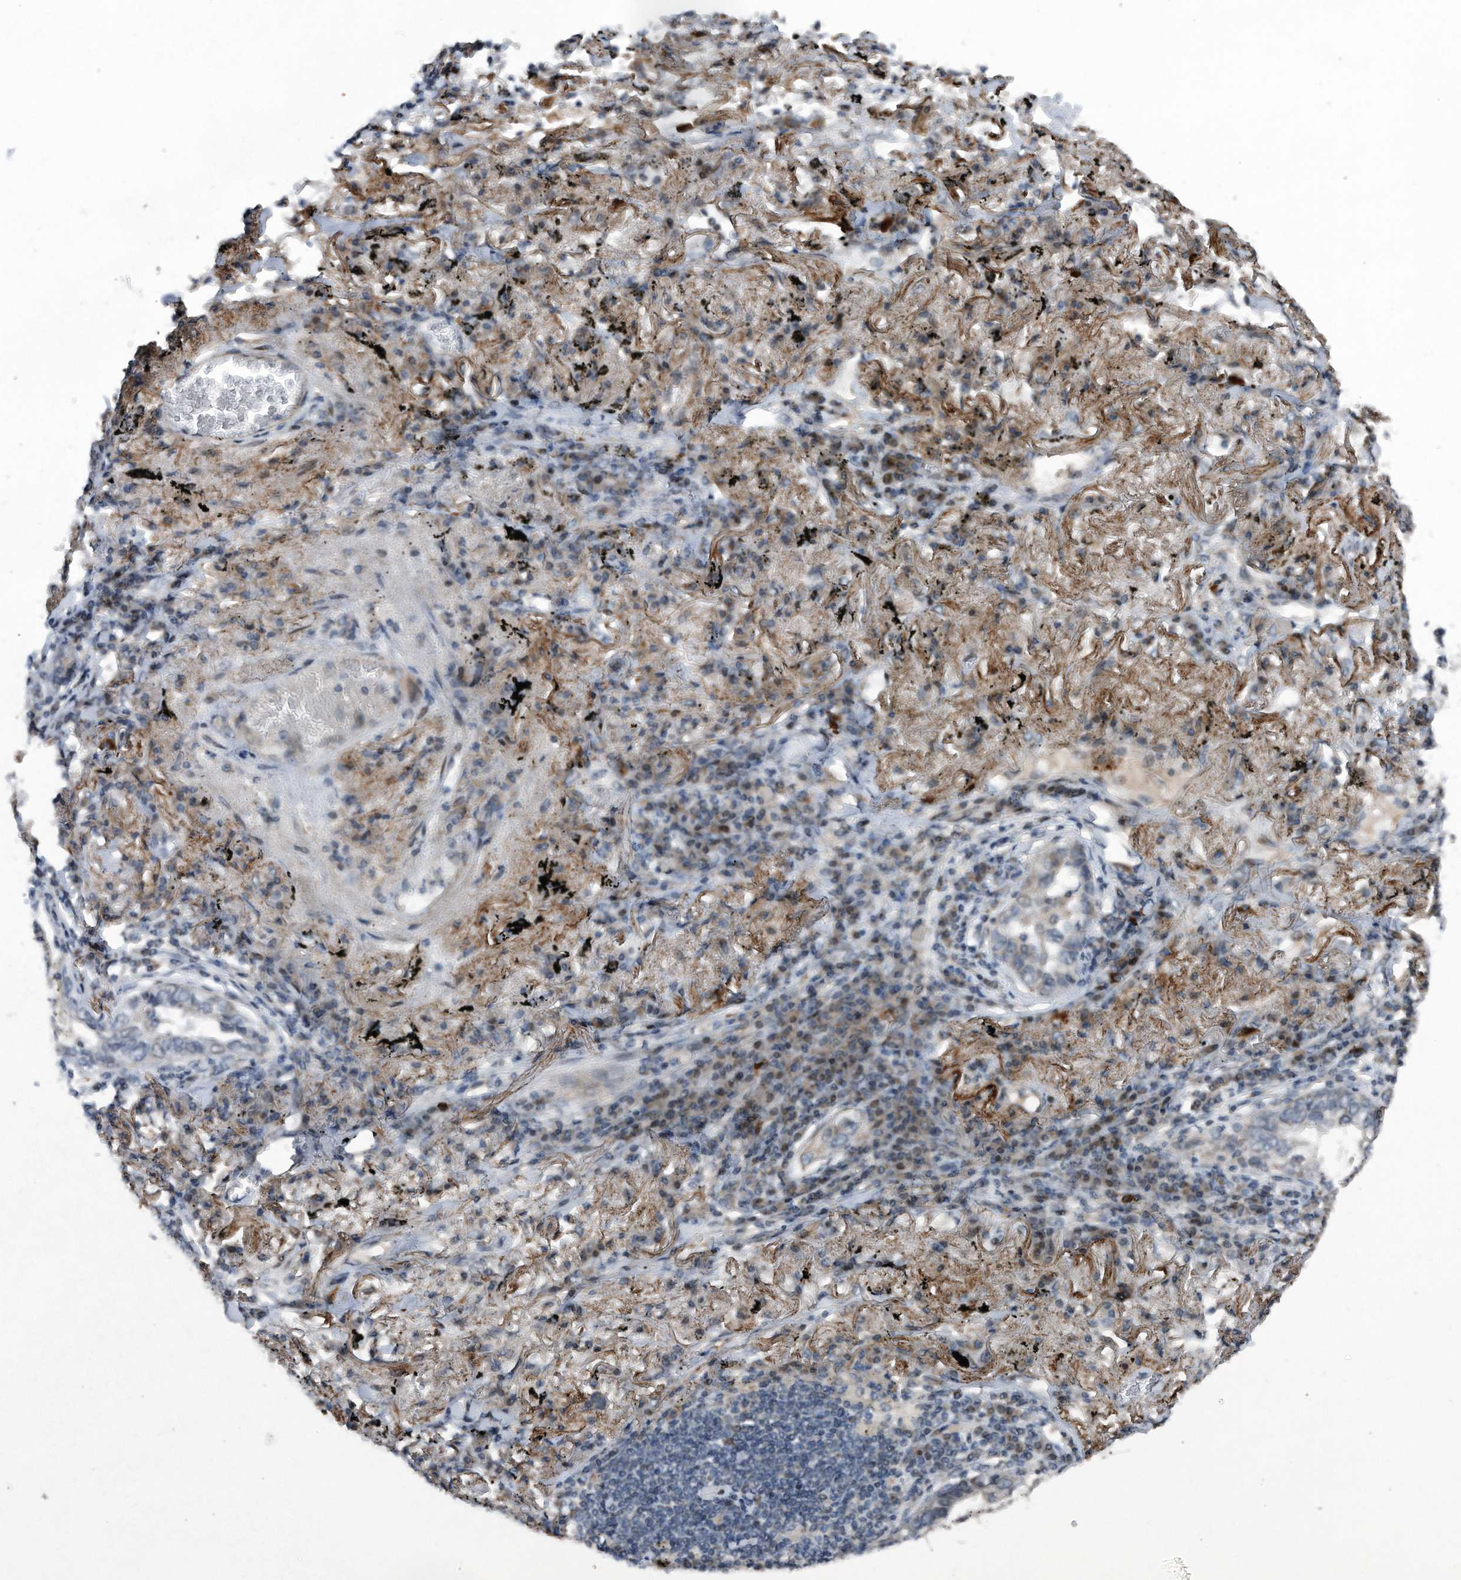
{"staining": {"intensity": "negative", "quantity": "none", "location": "none"}, "tissue": "lung cancer", "cell_type": "Tumor cells", "image_type": "cancer", "snomed": [{"axis": "morphology", "description": "Adenocarcinoma, NOS"}, {"axis": "topography", "description": "Lung"}], "caption": "Lung cancer was stained to show a protein in brown. There is no significant staining in tumor cells. (Immunohistochemistry, brightfield microscopy, high magnification).", "gene": "DST", "patient": {"sex": "male", "age": 65}}